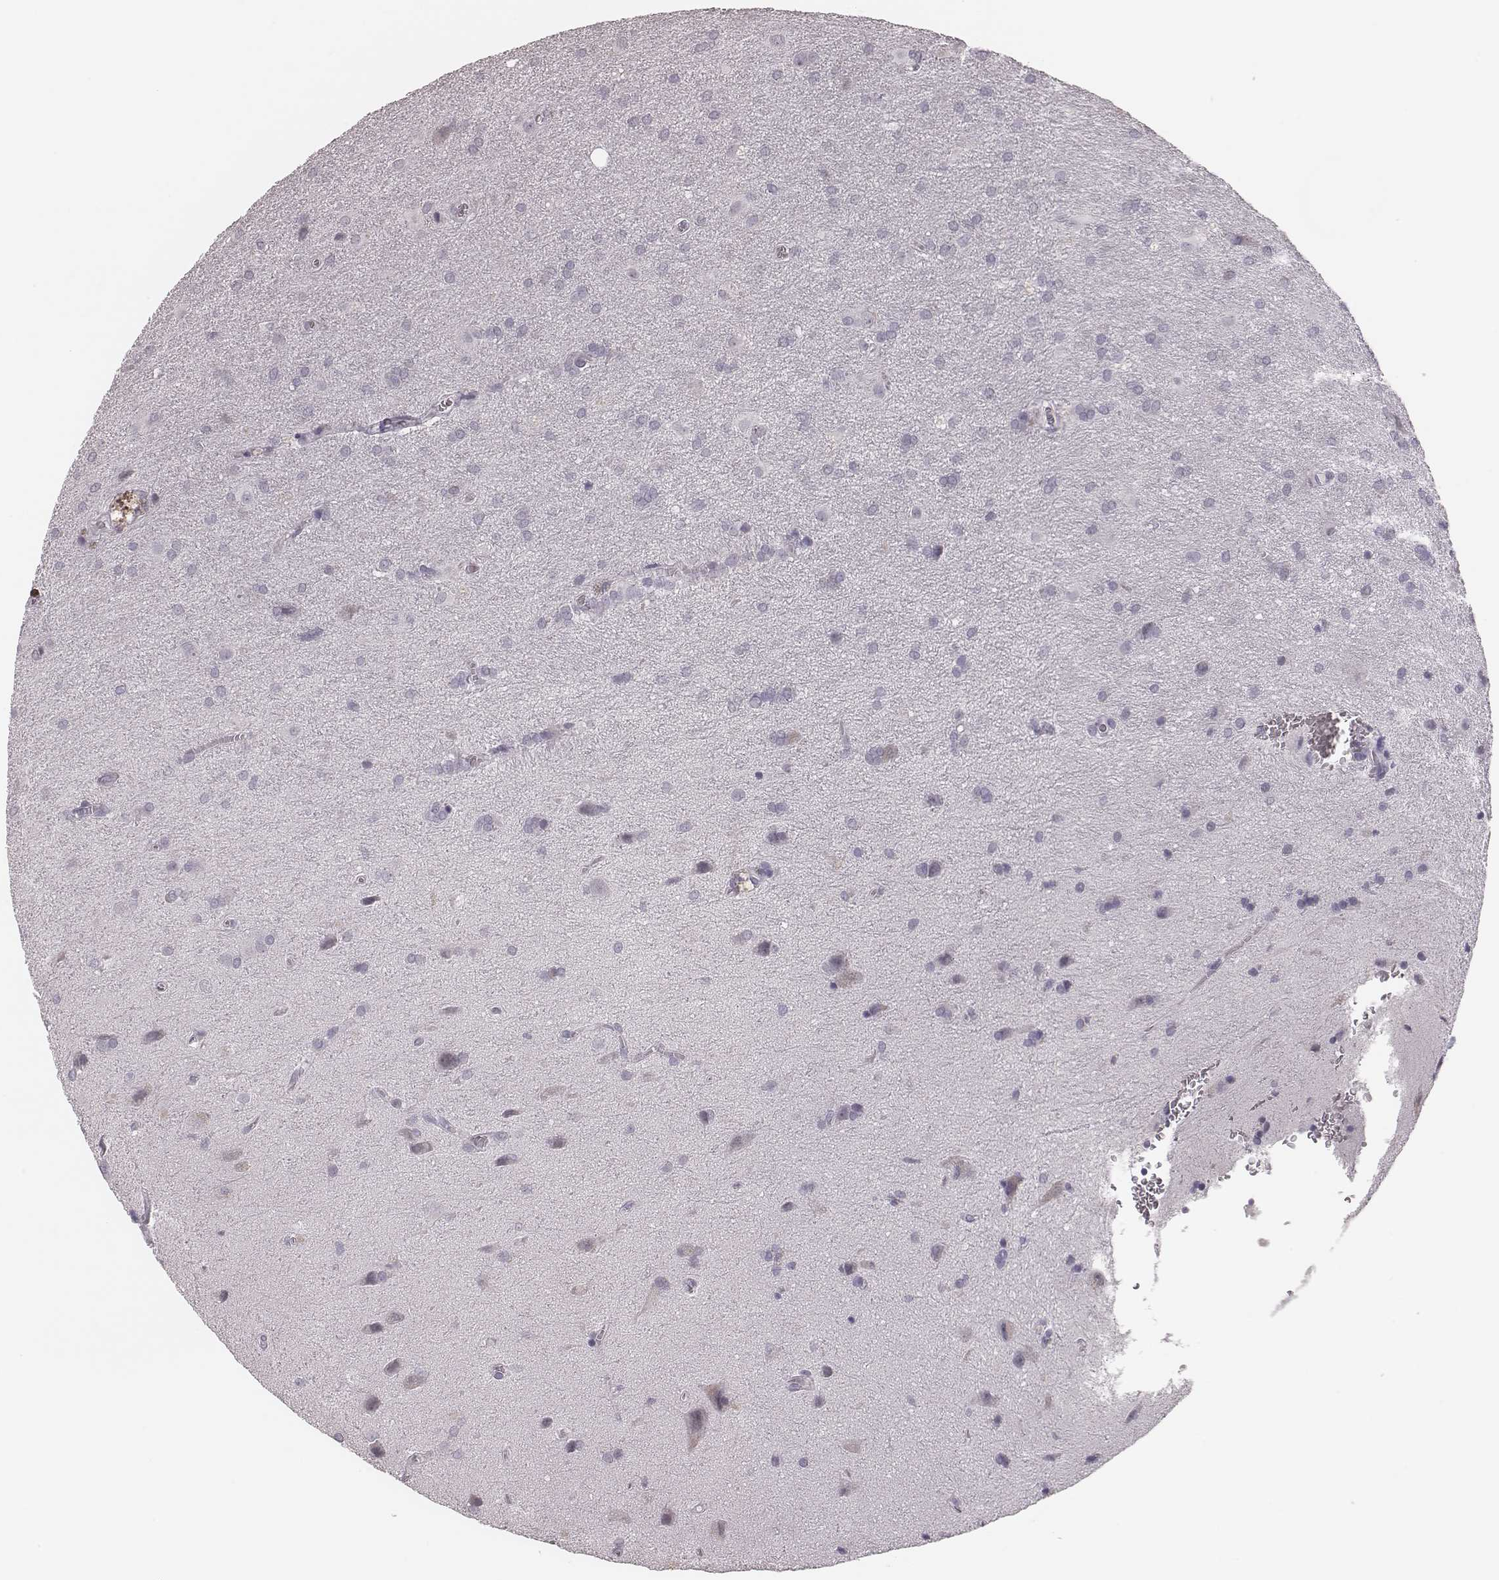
{"staining": {"intensity": "negative", "quantity": "none", "location": "none"}, "tissue": "glioma", "cell_type": "Tumor cells", "image_type": "cancer", "snomed": [{"axis": "morphology", "description": "Glioma, malignant, Low grade"}, {"axis": "topography", "description": "Brain"}], "caption": "IHC histopathology image of human malignant low-grade glioma stained for a protein (brown), which shows no positivity in tumor cells. (DAB (3,3'-diaminobenzidine) immunohistochemistry, high magnification).", "gene": "CSHL1", "patient": {"sex": "male", "age": 58}}